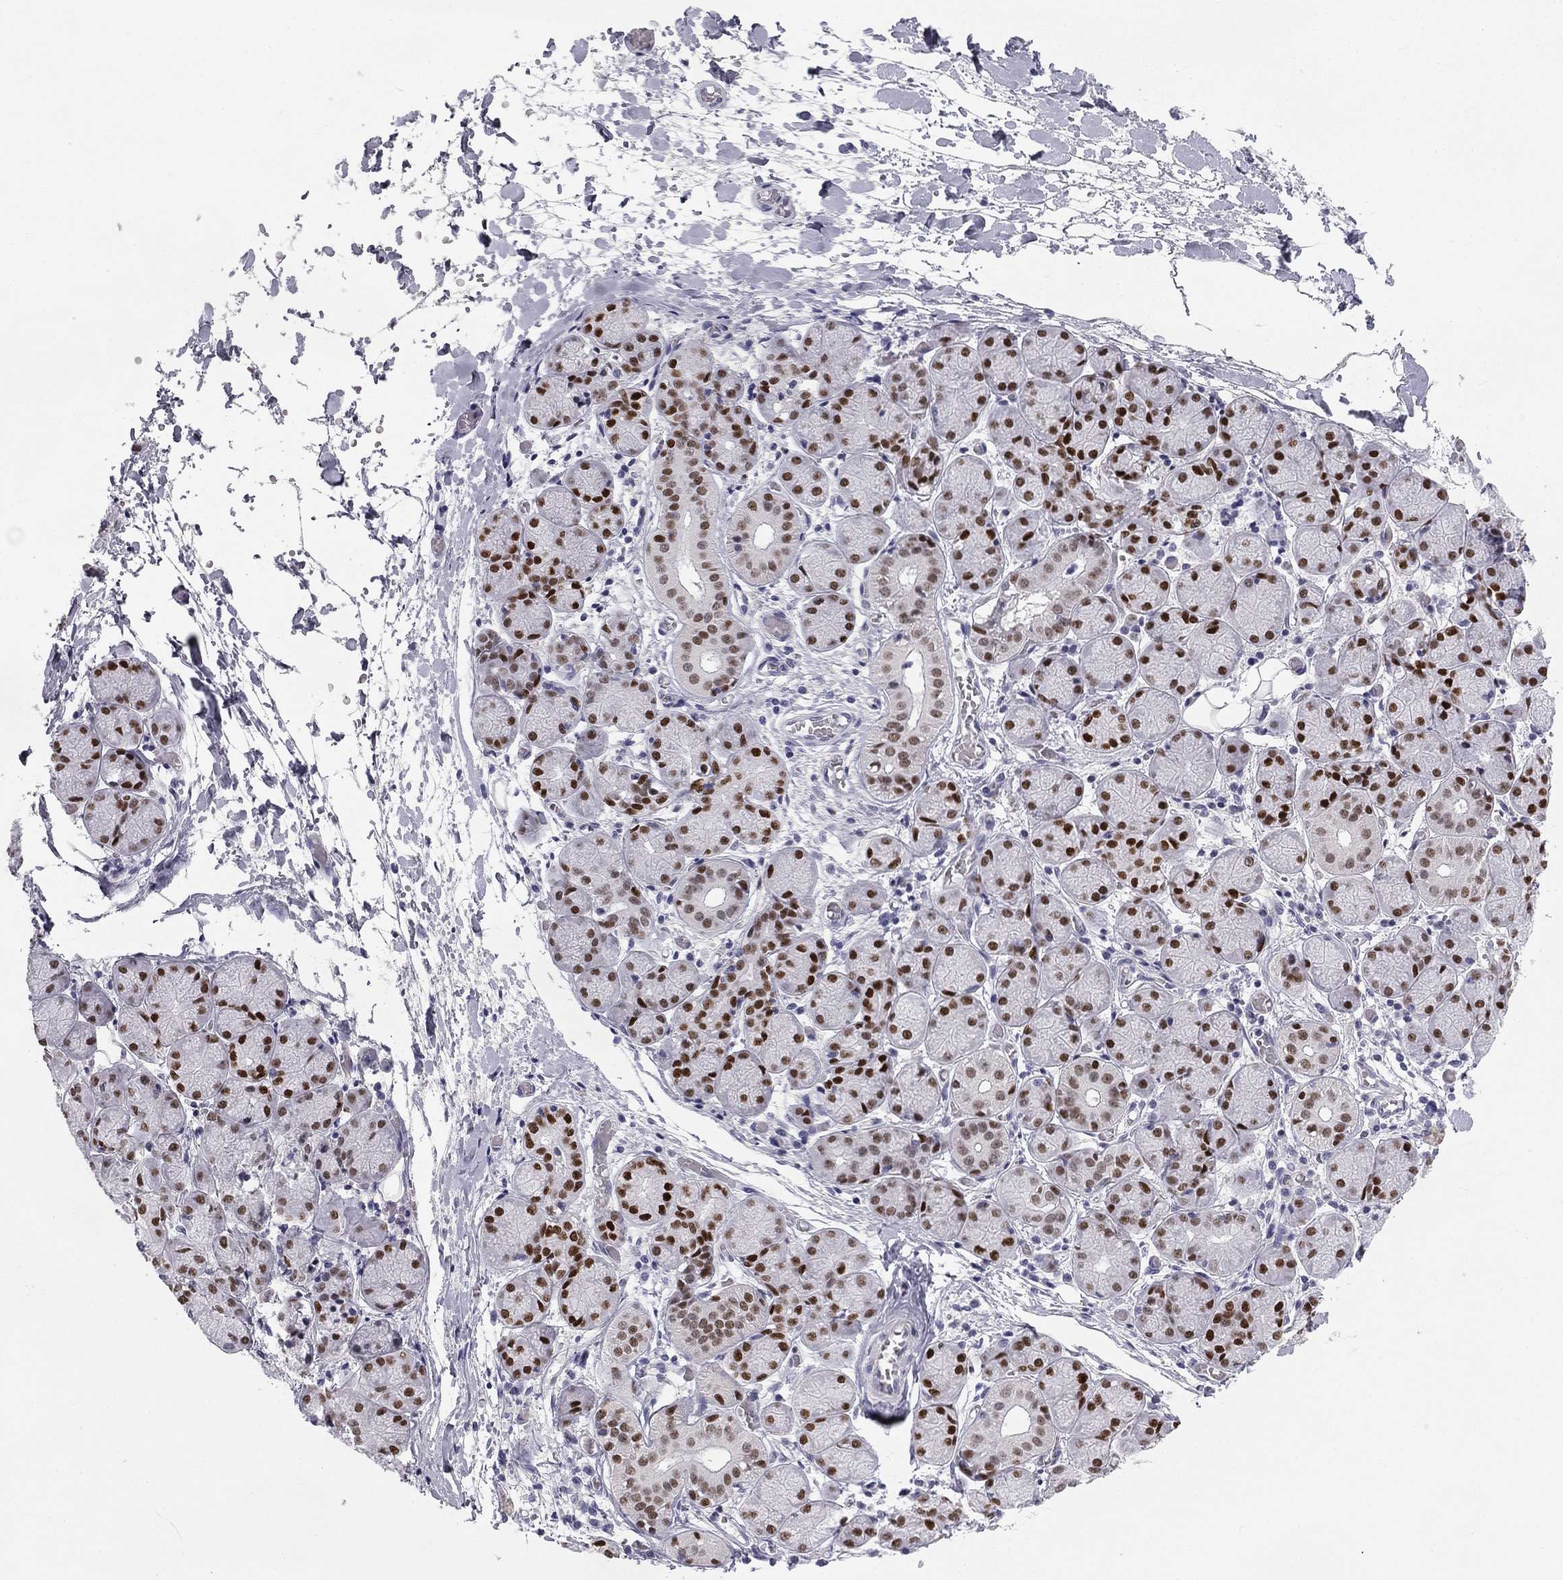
{"staining": {"intensity": "strong", "quantity": ">75%", "location": "nuclear"}, "tissue": "salivary gland", "cell_type": "Glandular cells", "image_type": "normal", "snomed": [{"axis": "morphology", "description": "Normal tissue, NOS"}, {"axis": "topography", "description": "Salivary gland"}, {"axis": "topography", "description": "Peripheral nerve tissue"}], "caption": "The immunohistochemical stain labels strong nuclear expression in glandular cells of unremarkable salivary gland.", "gene": "TFAP2B", "patient": {"sex": "female", "age": 24}}